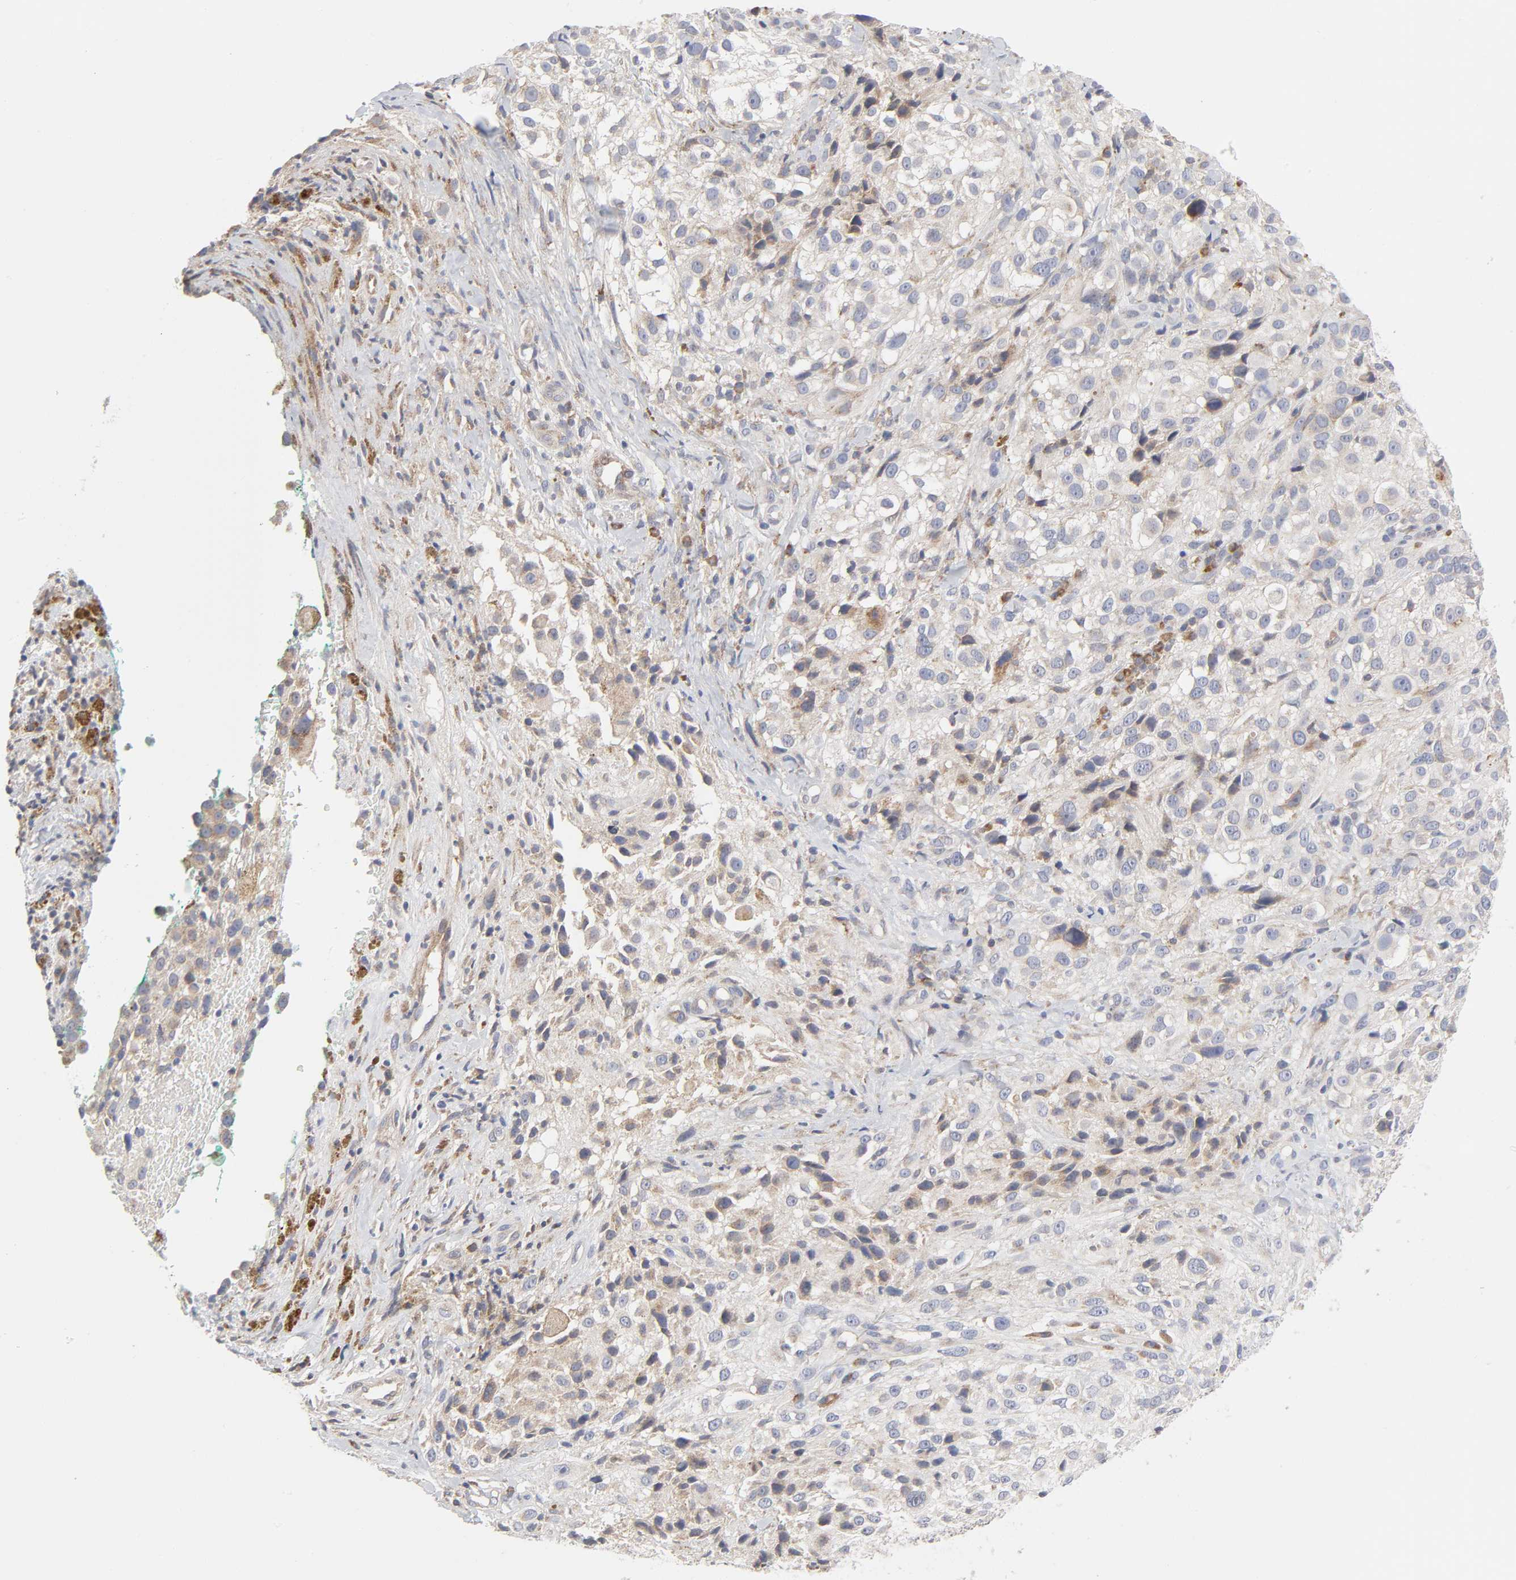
{"staining": {"intensity": "weak", "quantity": ">75%", "location": "cytoplasmic/membranous"}, "tissue": "melanoma", "cell_type": "Tumor cells", "image_type": "cancer", "snomed": [{"axis": "morphology", "description": "Necrosis, NOS"}, {"axis": "morphology", "description": "Malignant melanoma, NOS"}, {"axis": "topography", "description": "Skin"}], "caption": "This micrograph displays immunohistochemistry staining of human melanoma, with low weak cytoplasmic/membranous expression in about >75% of tumor cells.", "gene": "IL4R", "patient": {"sex": "female", "age": 87}}